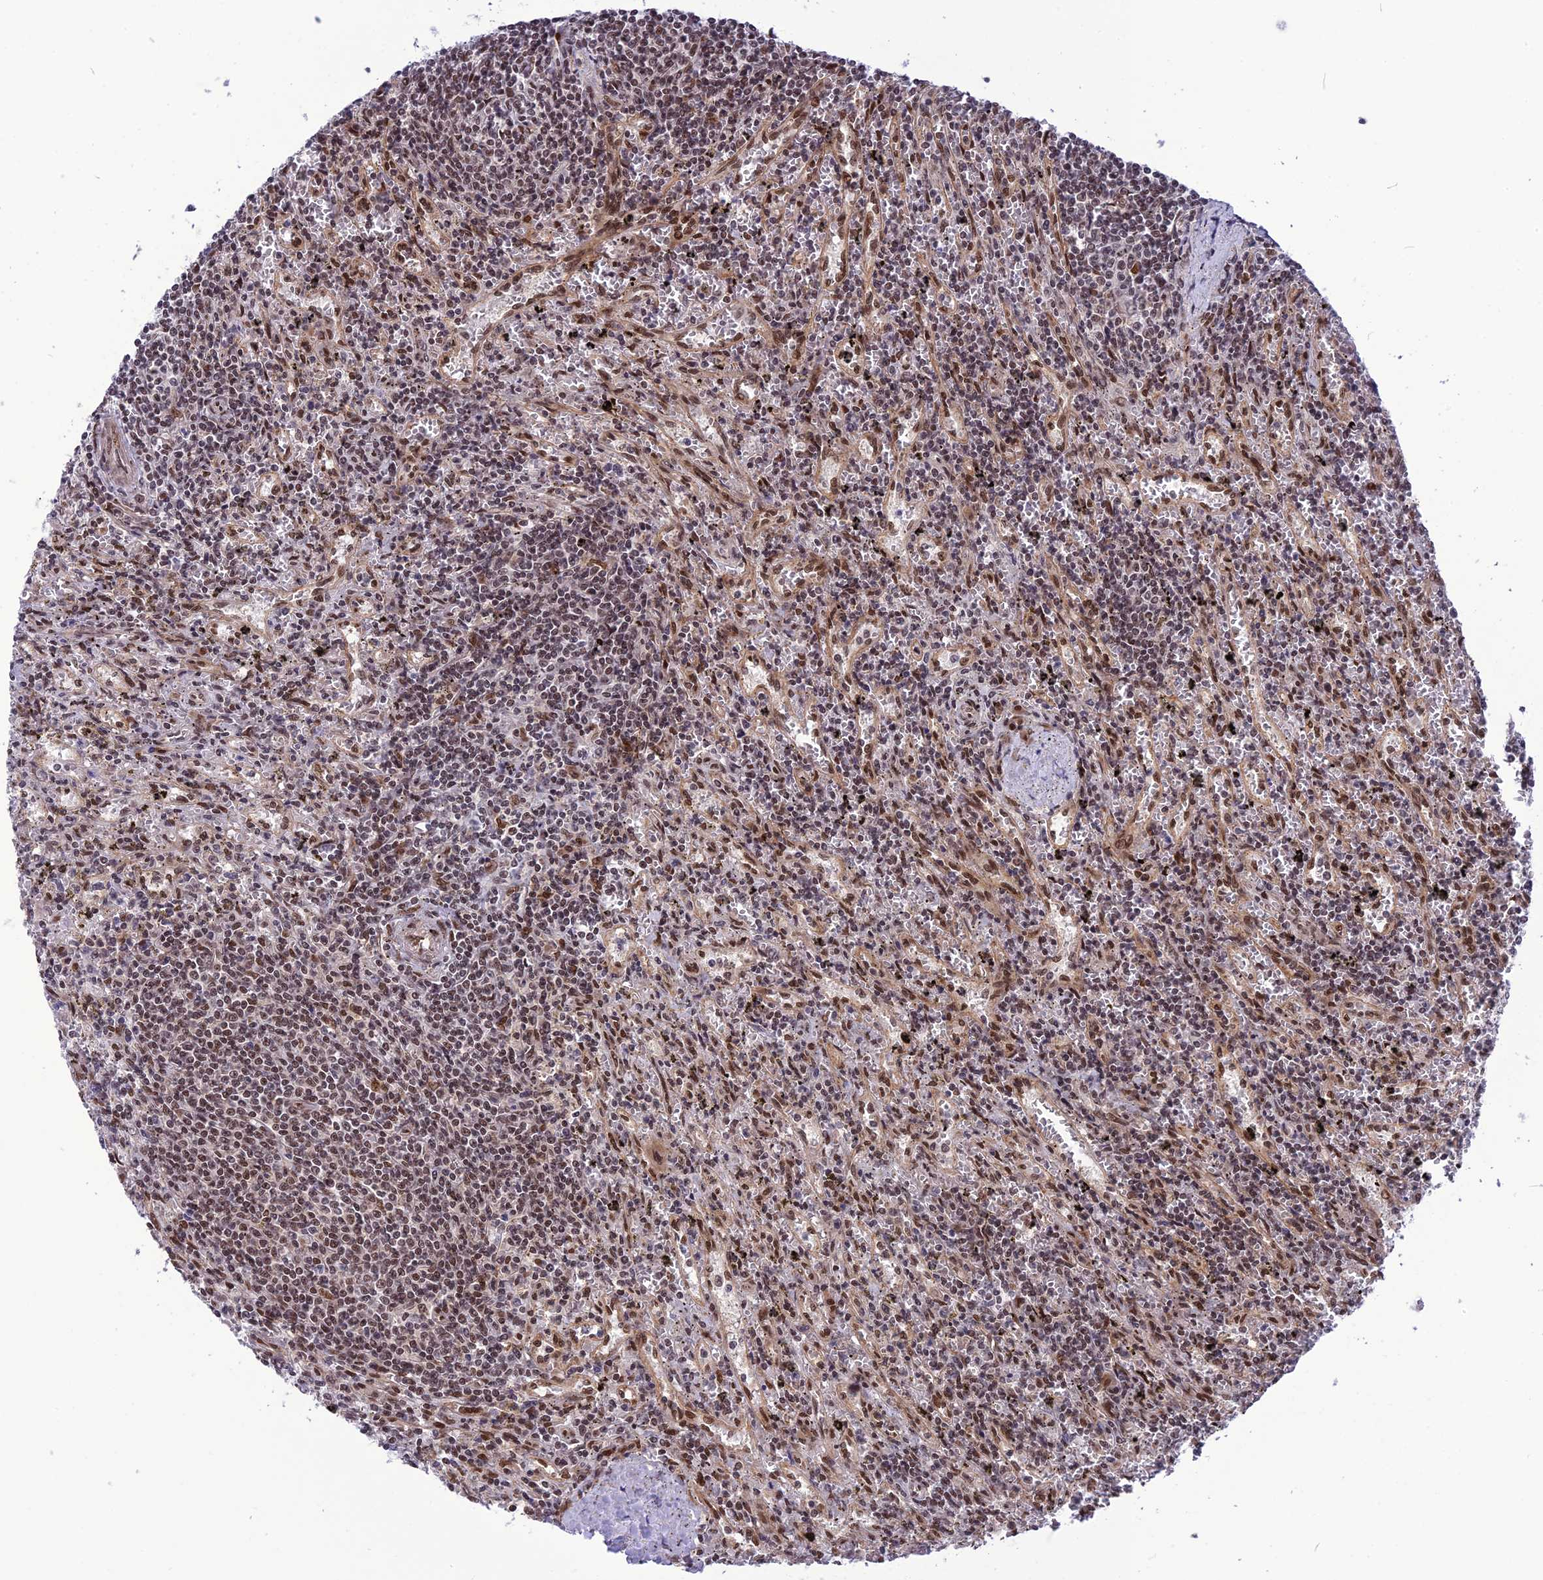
{"staining": {"intensity": "moderate", "quantity": "25%-75%", "location": "nuclear"}, "tissue": "lymphoma", "cell_type": "Tumor cells", "image_type": "cancer", "snomed": [{"axis": "morphology", "description": "Malignant lymphoma, non-Hodgkin's type, Low grade"}, {"axis": "topography", "description": "Spleen"}], "caption": "Brown immunohistochemical staining in low-grade malignant lymphoma, non-Hodgkin's type shows moderate nuclear staining in about 25%-75% of tumor cells.", "gene": "RTRAF", "patient": {"sex": "male", "age": 76}}